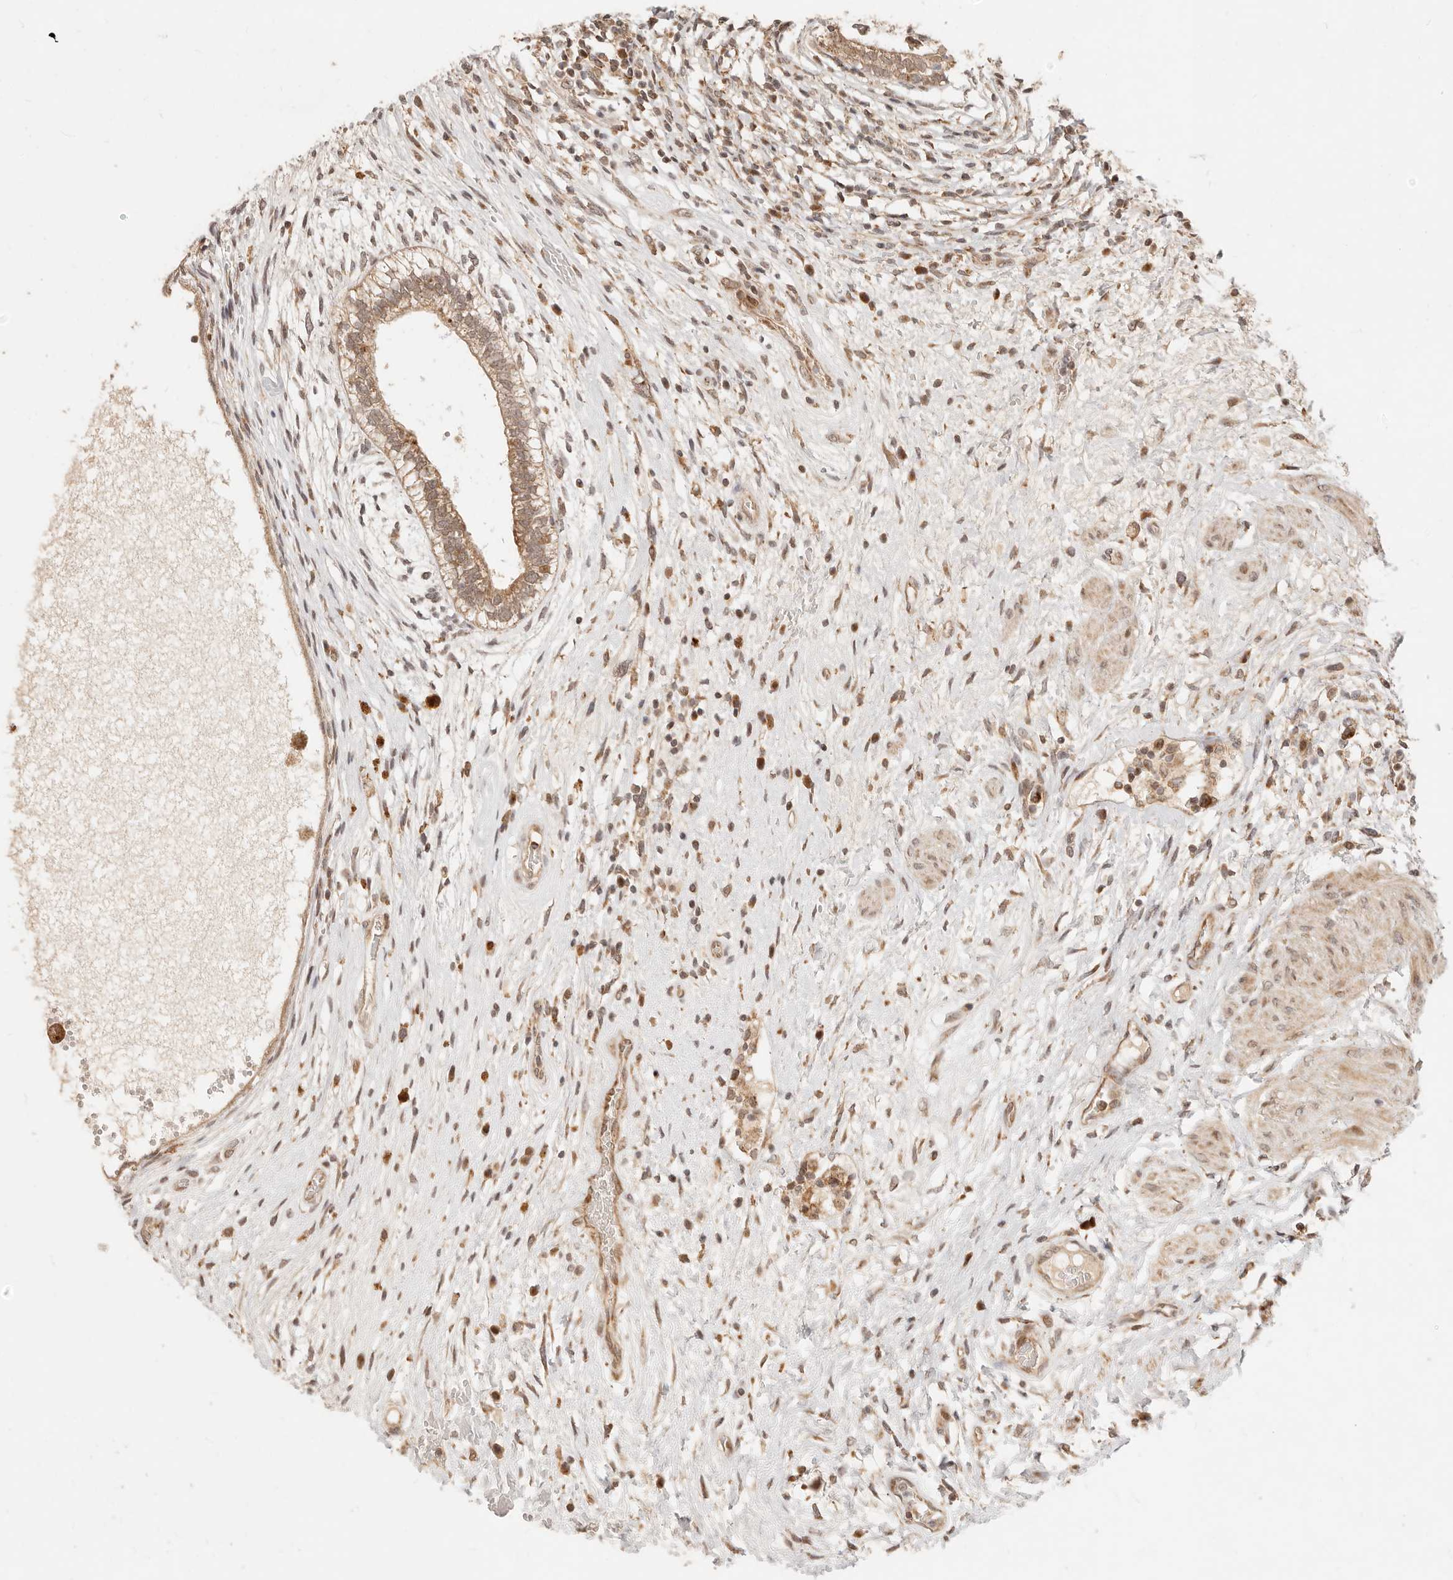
{"staining": {"intensity": "moderate", "quantity": ">75%", "location": "cytoplasmic/membranous,nuclear"}, "tissue": "testis cancer", "cell_type": "Tumor cells", "image_type": "cancer", "snomed": [{"axis": "morphology", "description": "Carcinoma, Embryonal, NOS"}, {"axis": "topography", "description": "Testis"}], "caption": "Immunohistochemical staining of testis embryonal carcinoma demonstrates moderate cytoplasmic/membranous and nuclear protein expression in approximately >75% of tumor cells.", "gene": "TIMM17A", "patient": {"sex": "male", "age": 26}}